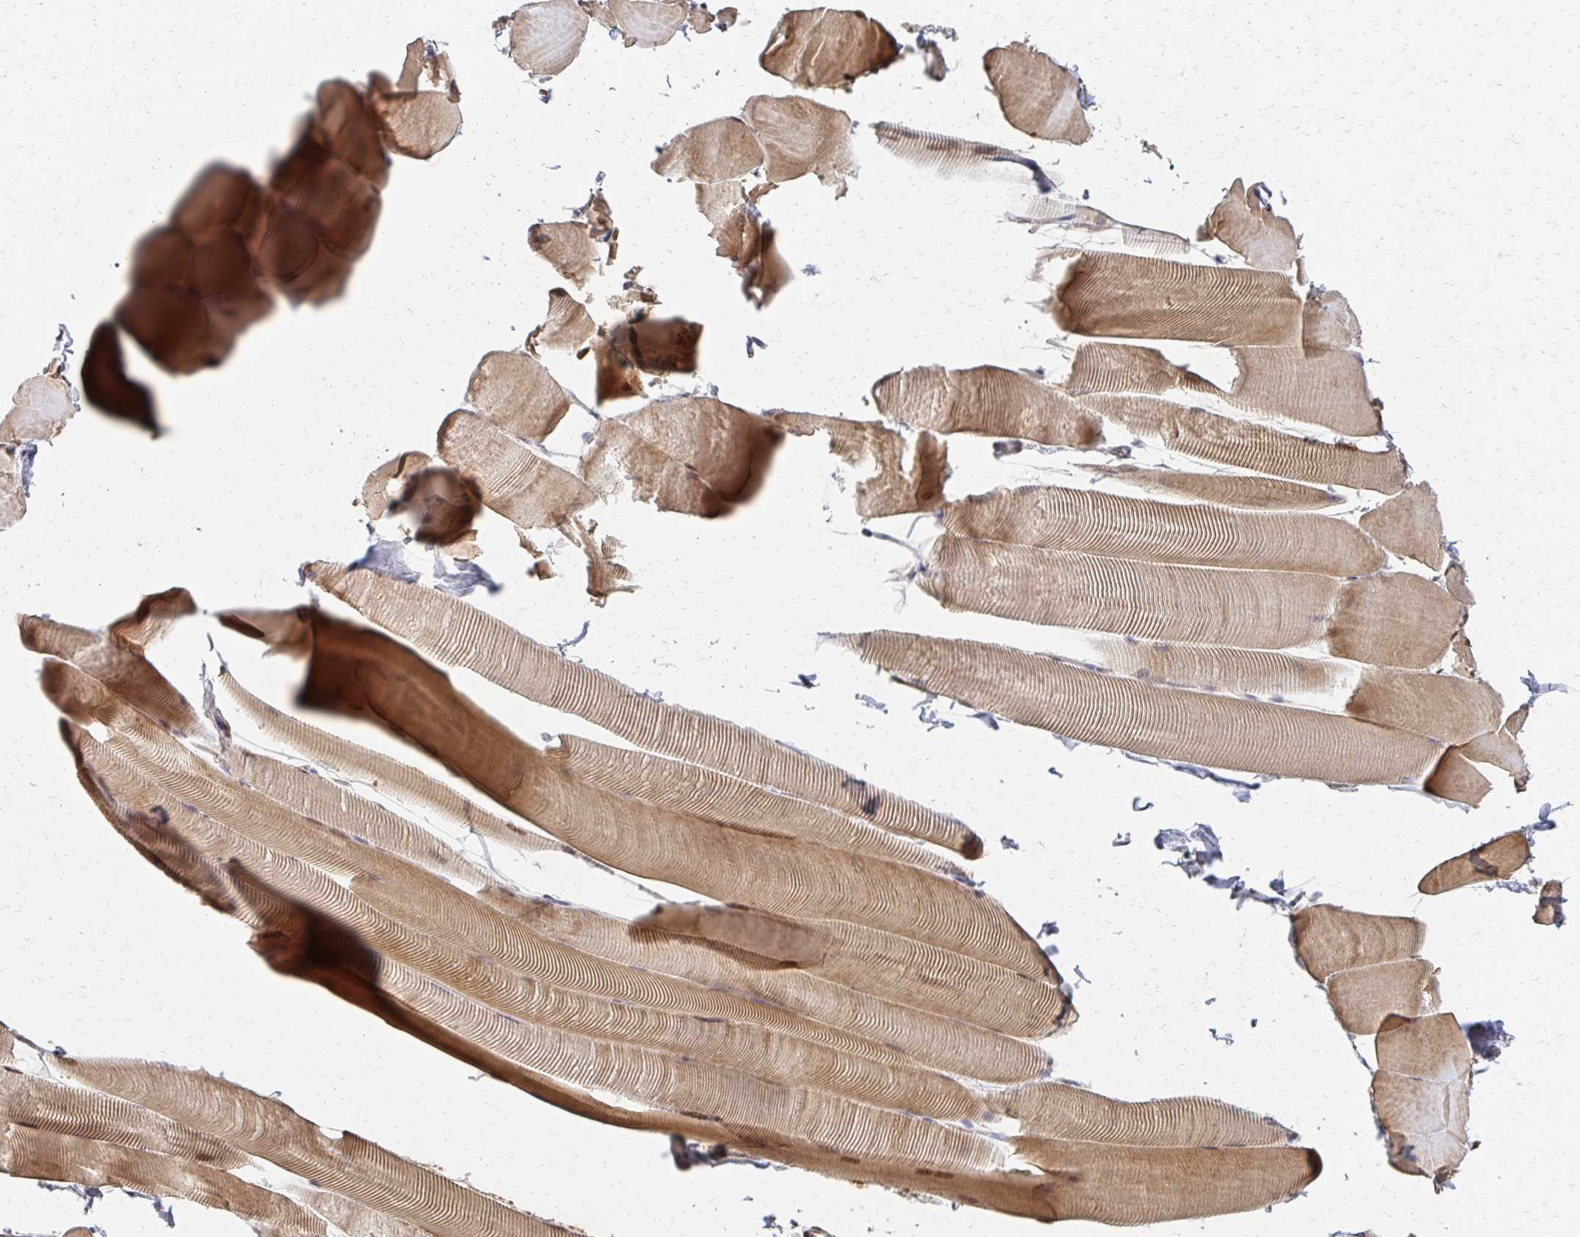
{"staining": {"intensity": "moderate", "quantity": ">75%", "location": "cytoplasmic/membranous"}, "tissue": "skeletal muscle", "cell_type": "Myocytes", "image_type": "normal", "snomed": [{"axis": "morphology", "description": "Normal tissue, NOS"}, {"axis": "topography", "description": "Skeletal muscle"}], "caption": "DAB immunohistochemical staining of benign human skeletal muscle shows moderate cytoplasmic/membranous protein staining in approximately >75% of myocytes.", "gene": "EOLA1", "patient": {"sex": "male", "age": 25}}